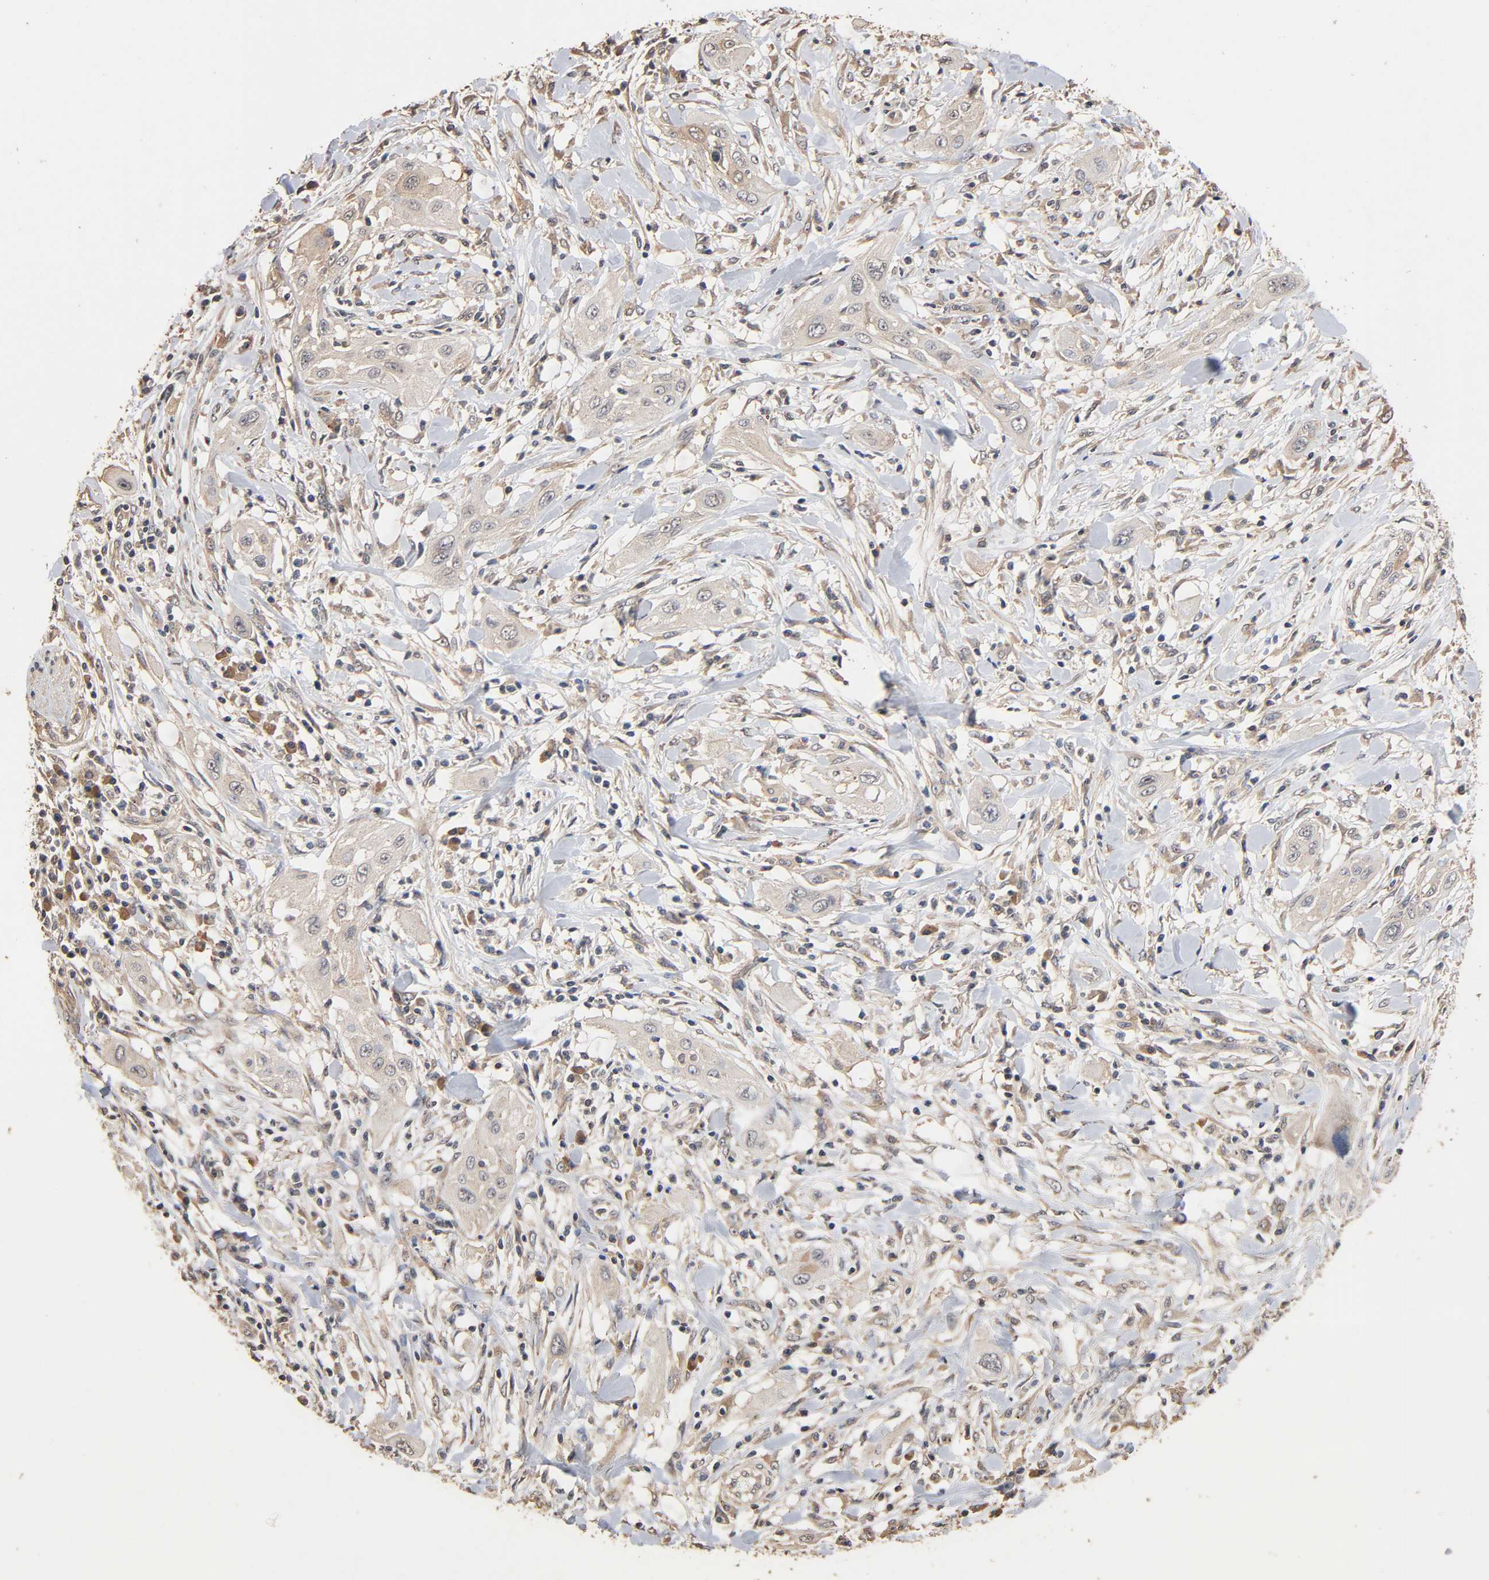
{"staining": {"intensity": "weak", "quantity": "25%-75%", "location": "cytoplasmic/membranous"}, "tissue": "lung cancer", "cell_type": "Tumor cells", "image_type": "cancer", "snomed": [{"axis": "morphology", "description": "Squamous cell carcinoma, NOS"}, {"axis": "topography", "description": "Lung"}], "caption": "Brown immunohistochemical staining in human squamous cell carcinoma (lung) reveals weak cytoplasmic/membranous expression in approximately 25%-75% of tumor cells.", "gene": "ARHGEF7", "patient": {"sex": "female", "age": 47}}